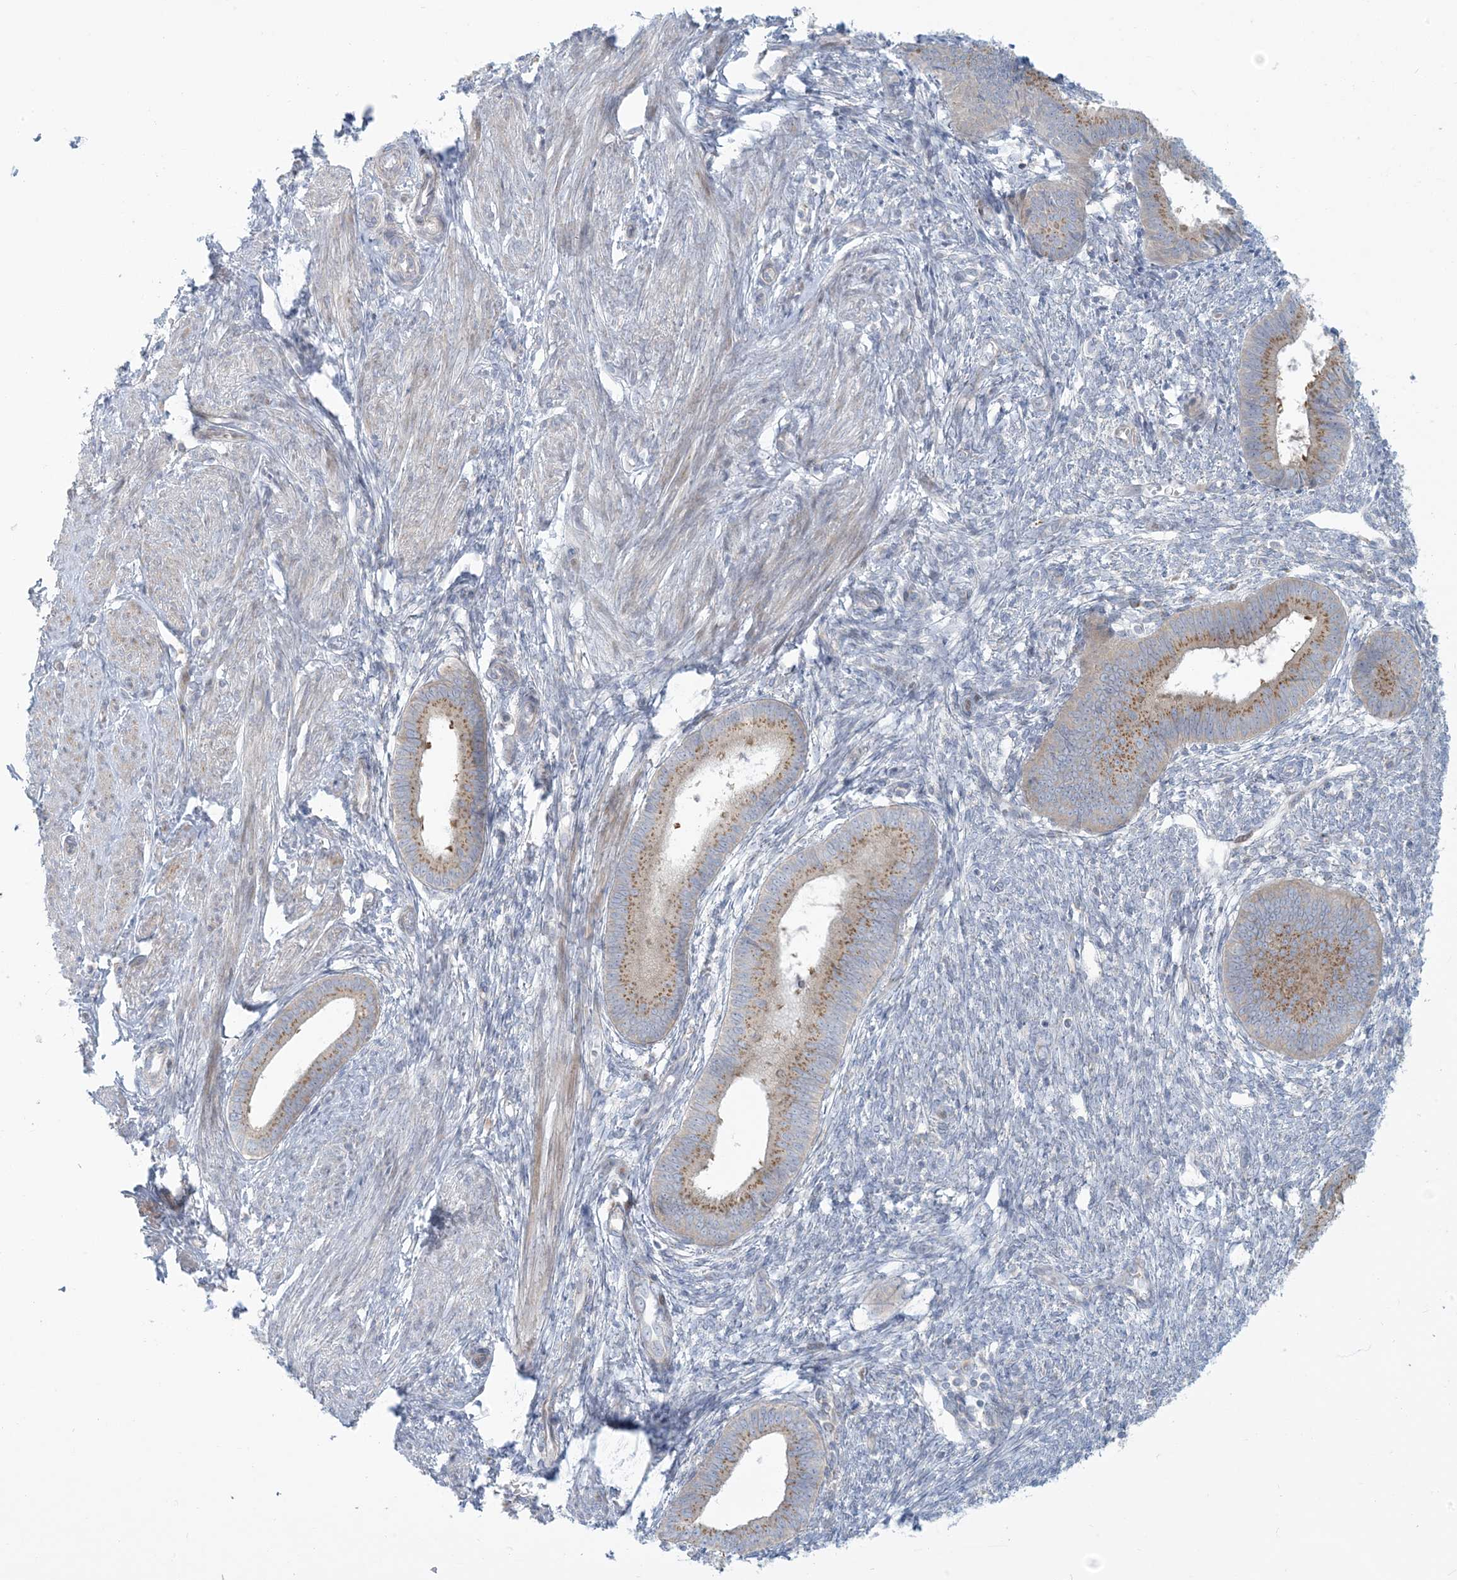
{"staining": {"intensity": "negative", "quantity": "none", "location": "none"}, "tissue": "endometrium", "cell_type": "Cells in endometrial stroma", "image_type": "normal", "snomed": [{"axis": "morphology", "description": "Normal tissue, NOS"}, {"axis": "topography", "description": "Endometrium"}], "caption": "Immunohistochemistry (IHC) image of benign human endometrium stained for a protein (brown), which exhibits no expression in cells in endometrial stroma.", "gene": "AFTPH", "patient": {"sex": "female", "age": 46}}